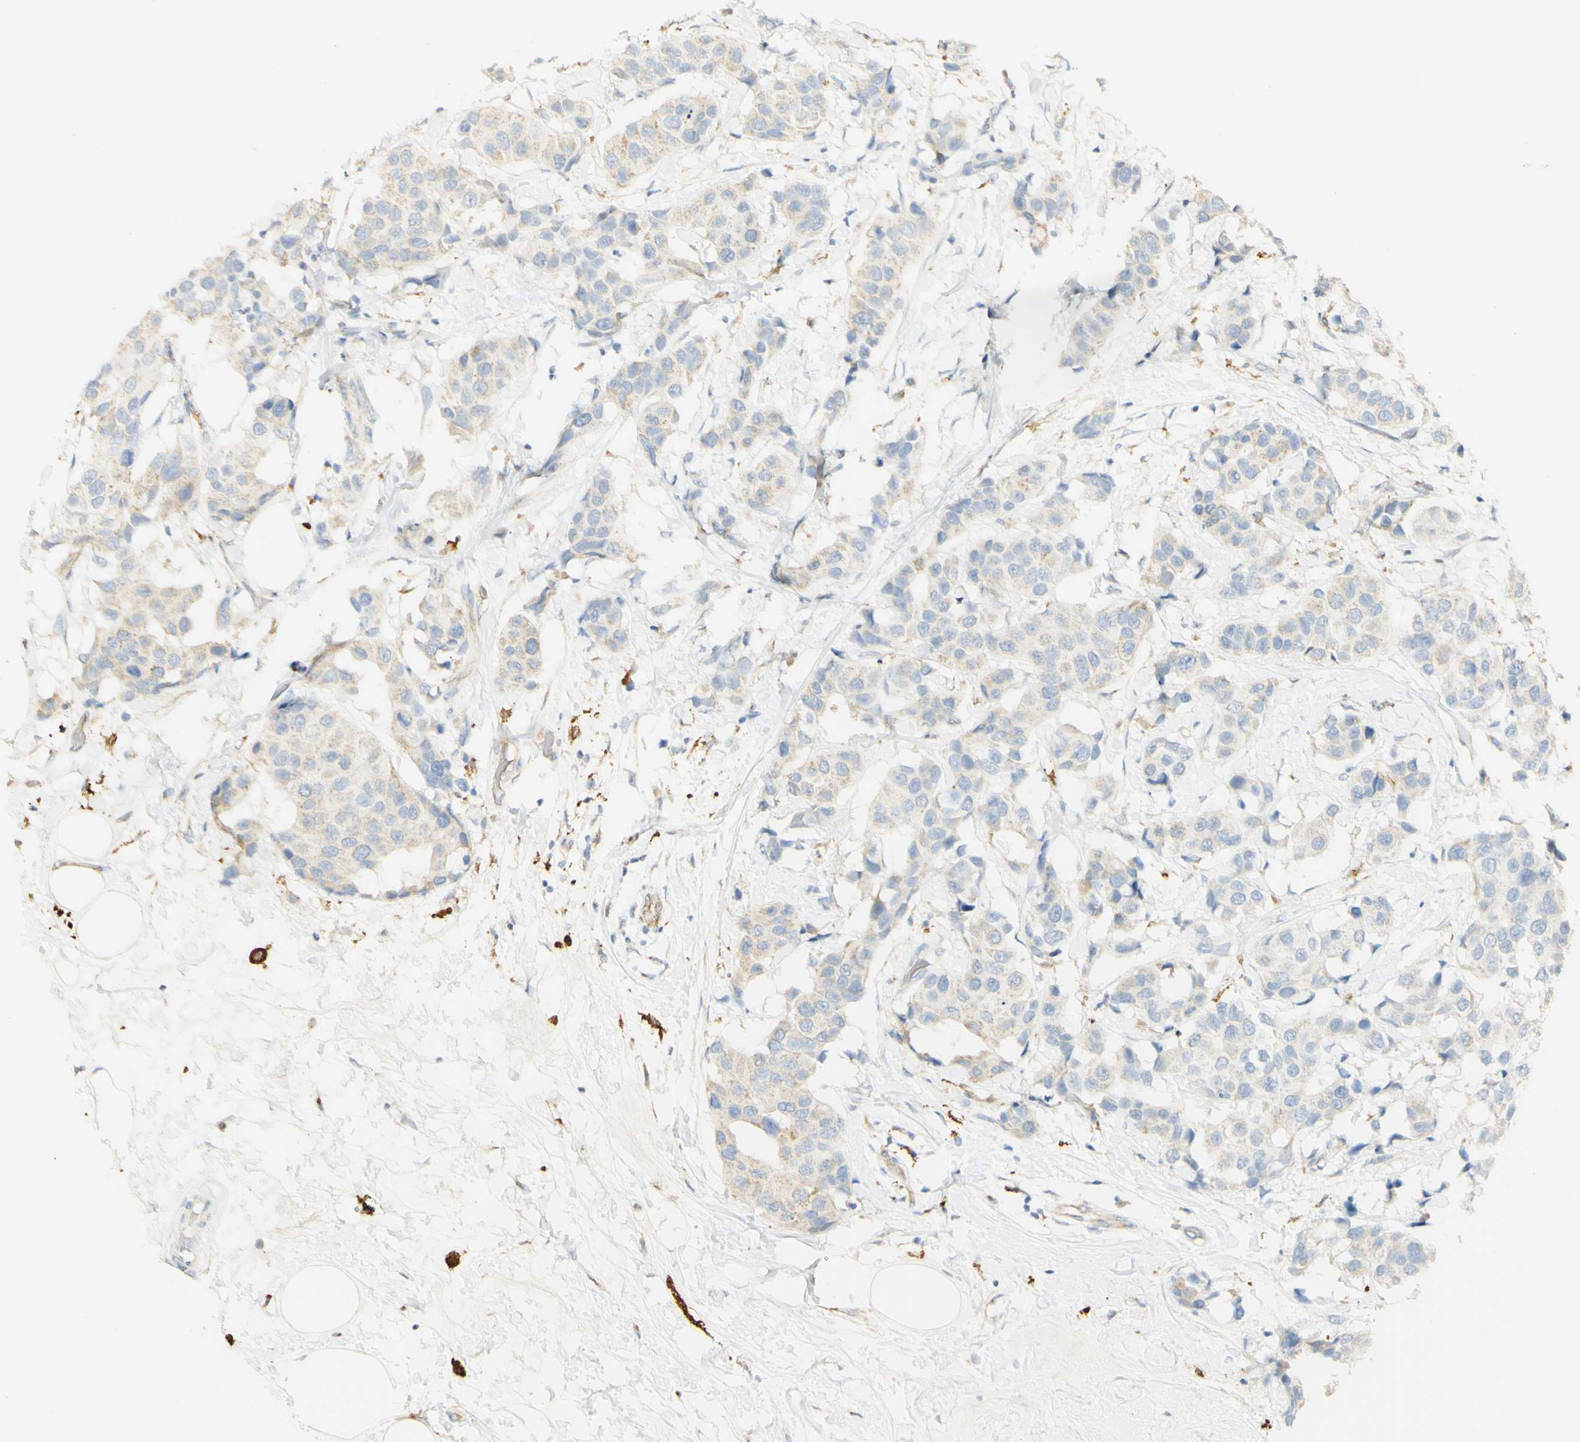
{"staining": {"intensity": "weak", "quantity": "25%-75%", "location": "cytoplasmic/membranous"}, "tissue": "breast cancer", "cell_type": "Tumor cells", "image_type": "cancer", "snomed": [{"axis": "morphology", "description": "Normal tissue, NOS"}, {"axis": "morphology", "description": "Duct carcinoma"}, {"axis": "topography", "description": "Breast"}], "caption": "Breast cancer (infiltrating ductal carcinoma) stained for a protein (brown) displays weak cytoplasmic/membranous positive staining in approximately 25%-75% of tumor cells.", "gene": "FCGRT", "patient": {"sex": "female", "age": 39}}